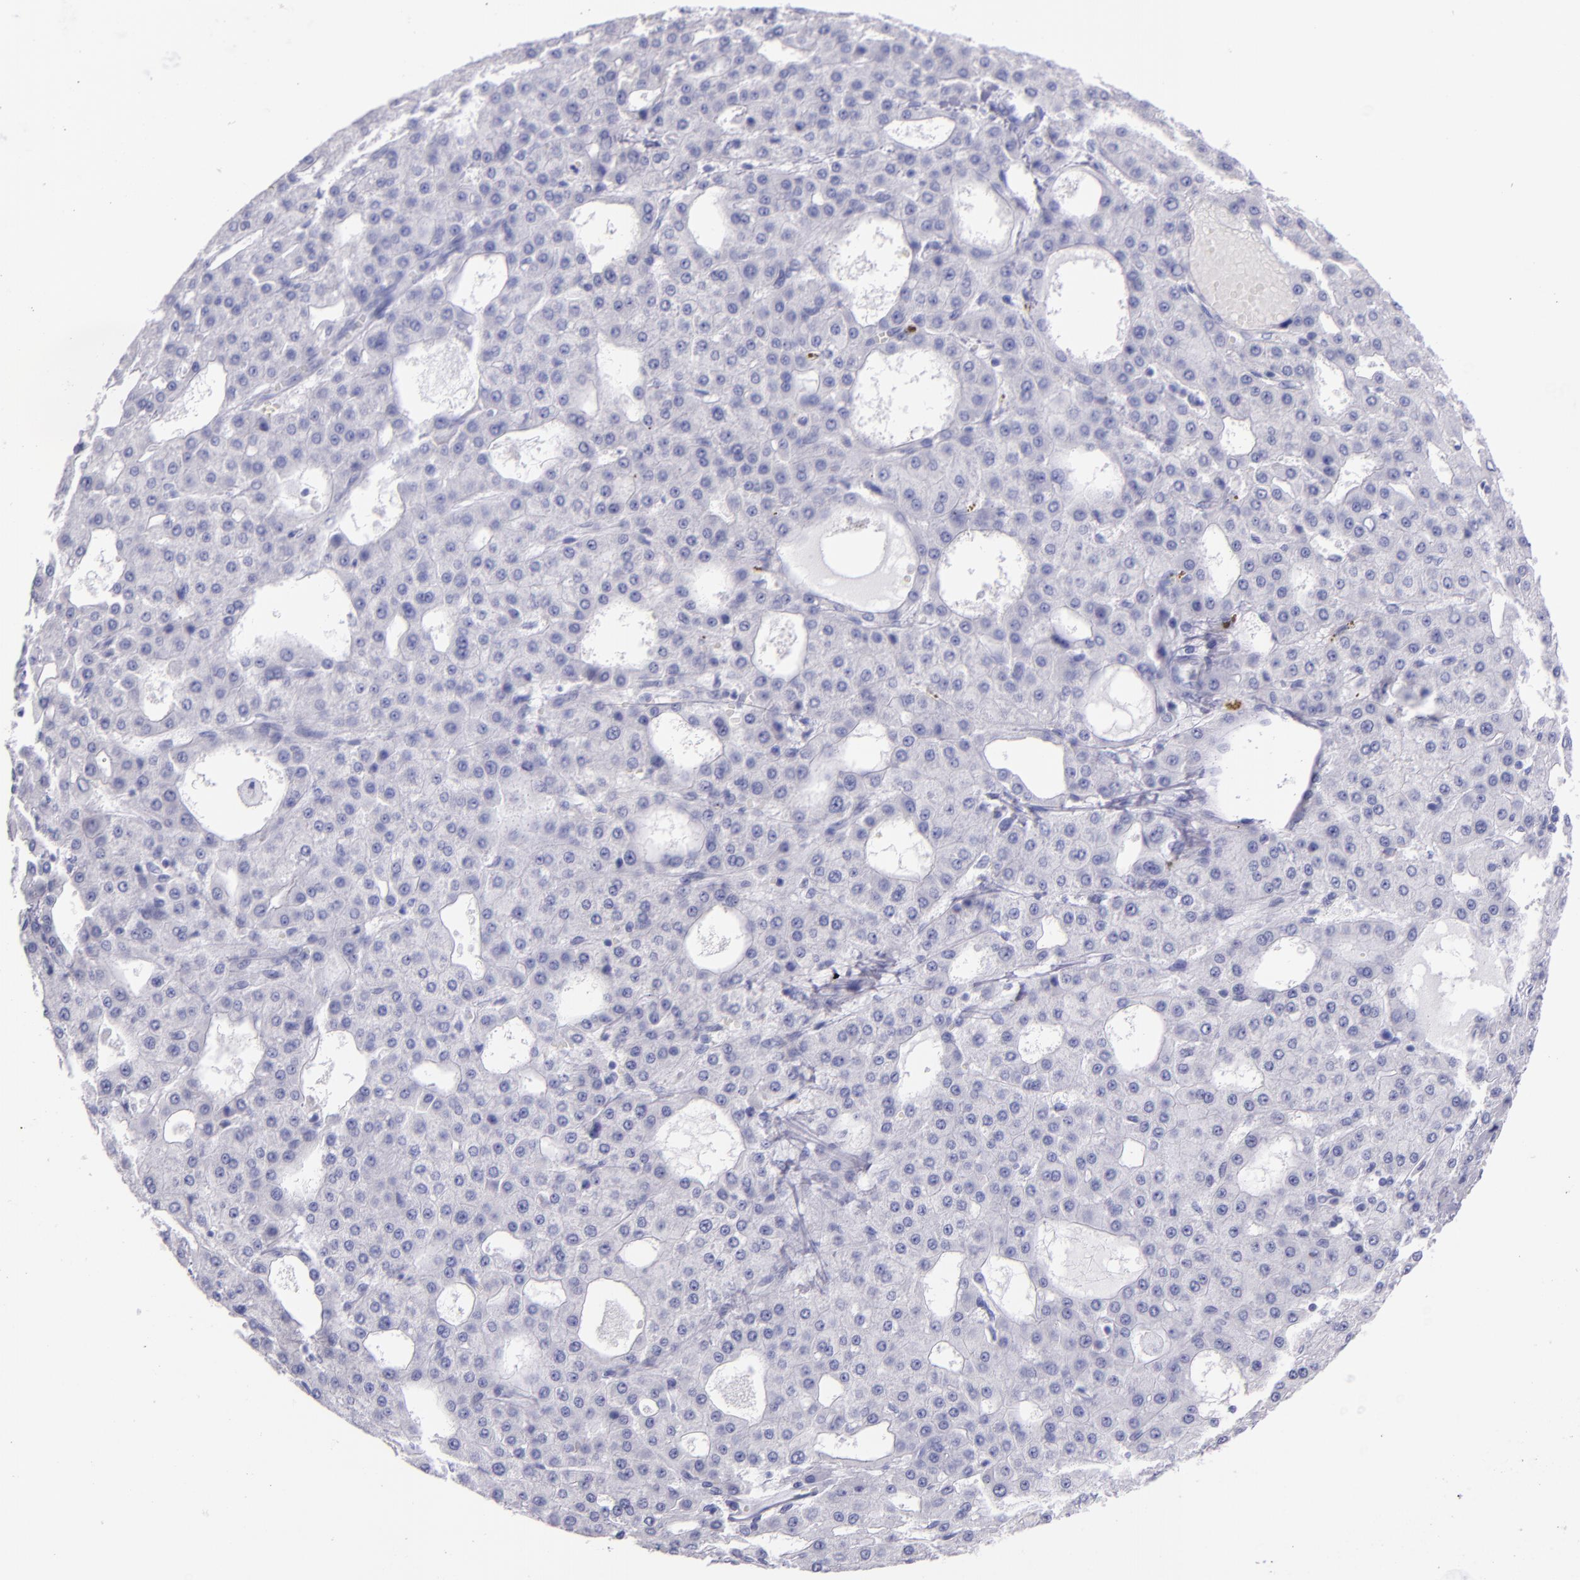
{"staining": {"intensity": "negative", "quantity": "none", "location": "none"}, "tissue": "liver cancer", "cell_type": "Tumor cells", "image_type": "cancer", "snomed": [{"axis": "morphology", "description": "Carcinoma, Hepatocellular, NOS"}, {"axis": "topography", "description": "Liver"}], "caption": "Liver cancer (hepatocellular carcinoma) was stained to show a protein in brown. There is no significant expression in tumor cells. (DAB (3,3'-diaminobenzidine) immunohistochemistry (IHC), high magnification).", "gene": "SFTPA2", "patient": {"sex": "male", "age": 47}}